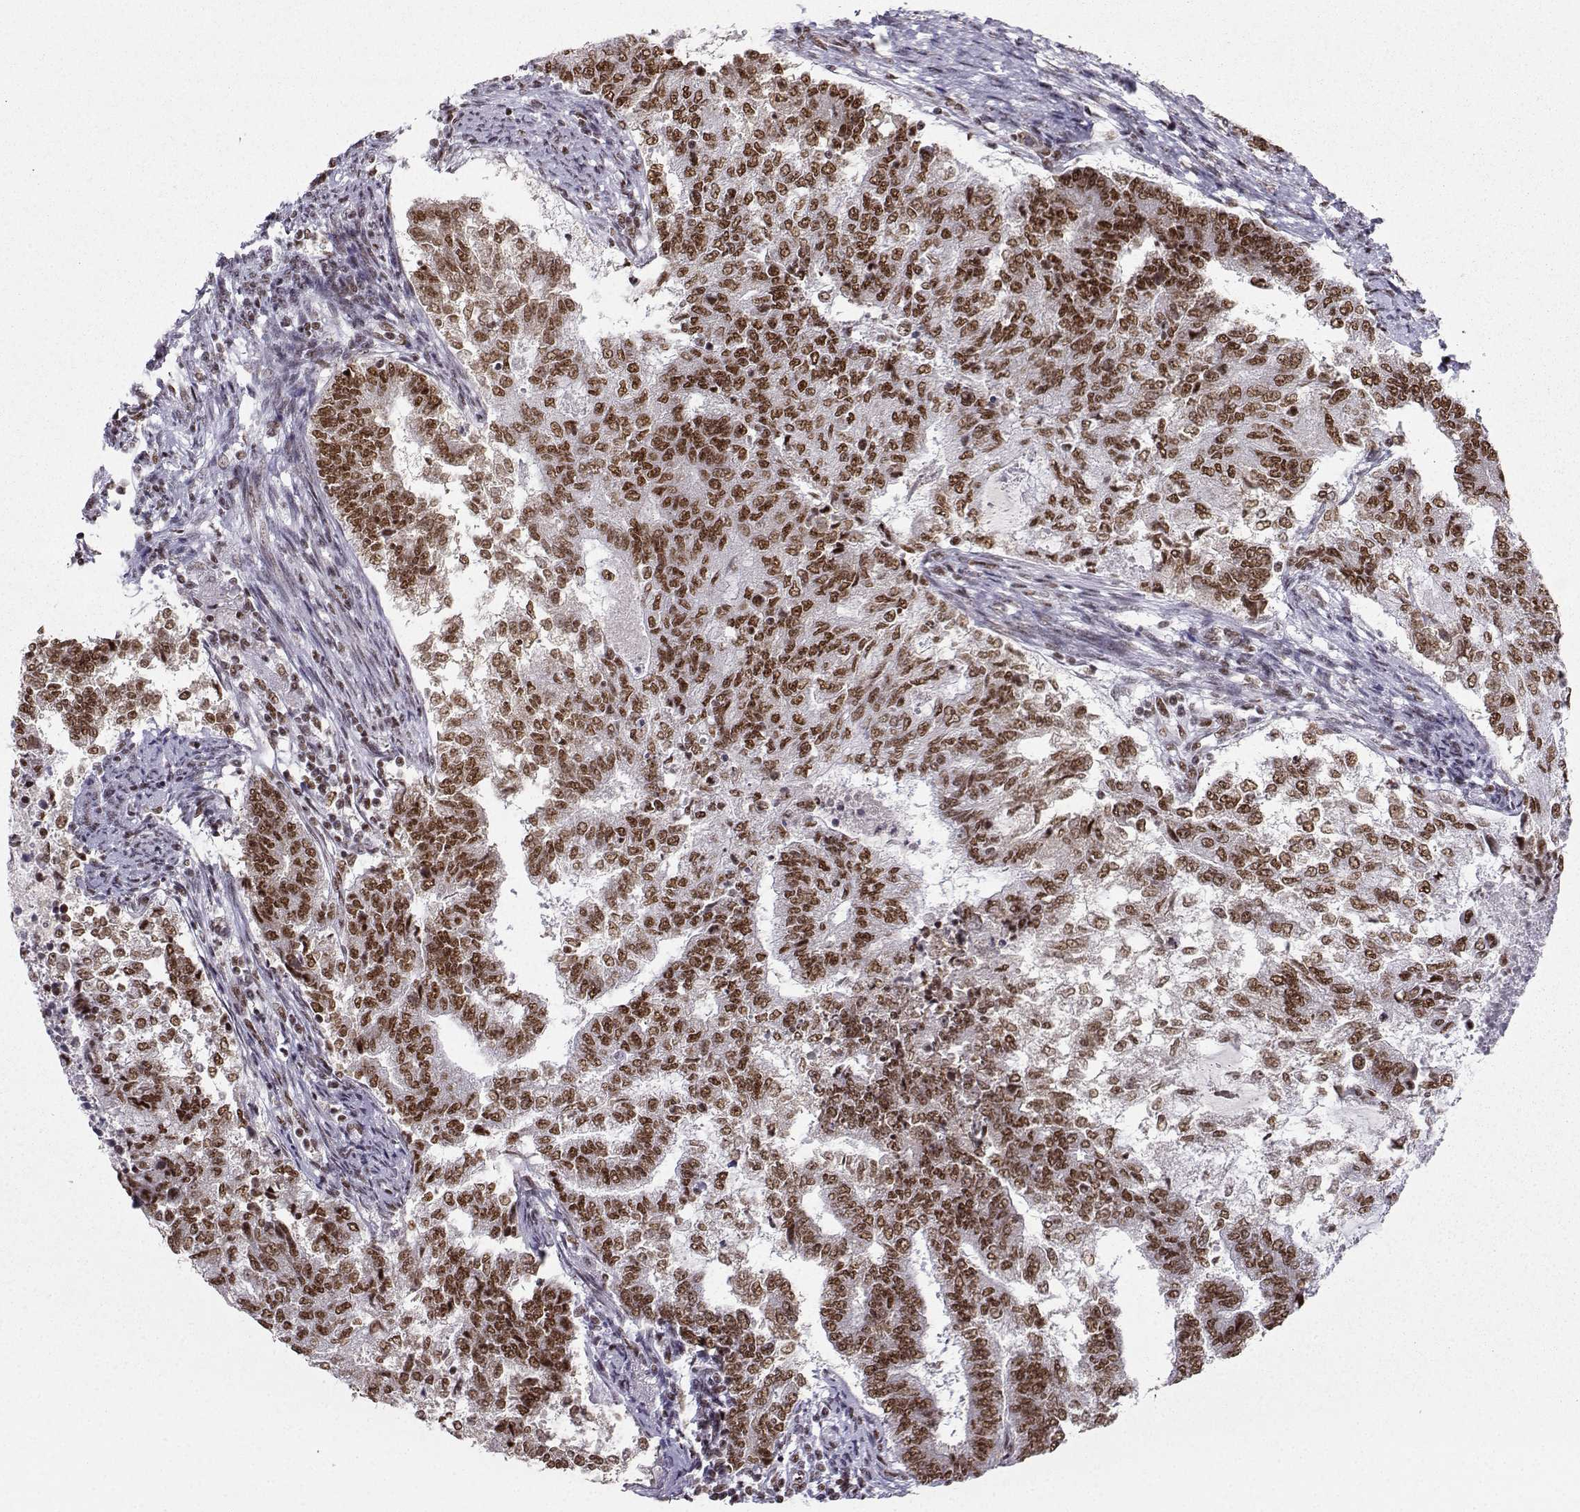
{"staining": {"intensity": "strong", "quantity": "25%-75%", "location": "nuclear"}, "tissue": "endometrial cancer", "cell_type": "Tumor cells", "image_type": "cancer", "snomed": [{"axis": "morphology", "description": "Adenocarcinoma, NOS"}, {"axis": "topography", "description": "Endometrium"}], "caption": "Endometrial adenocarcinoma tissue reveals strong nuclear staining in about 25%-75% of tumor cells", "gene": "SNRPB2", "patient": {"sex": "female", "age": 65}}